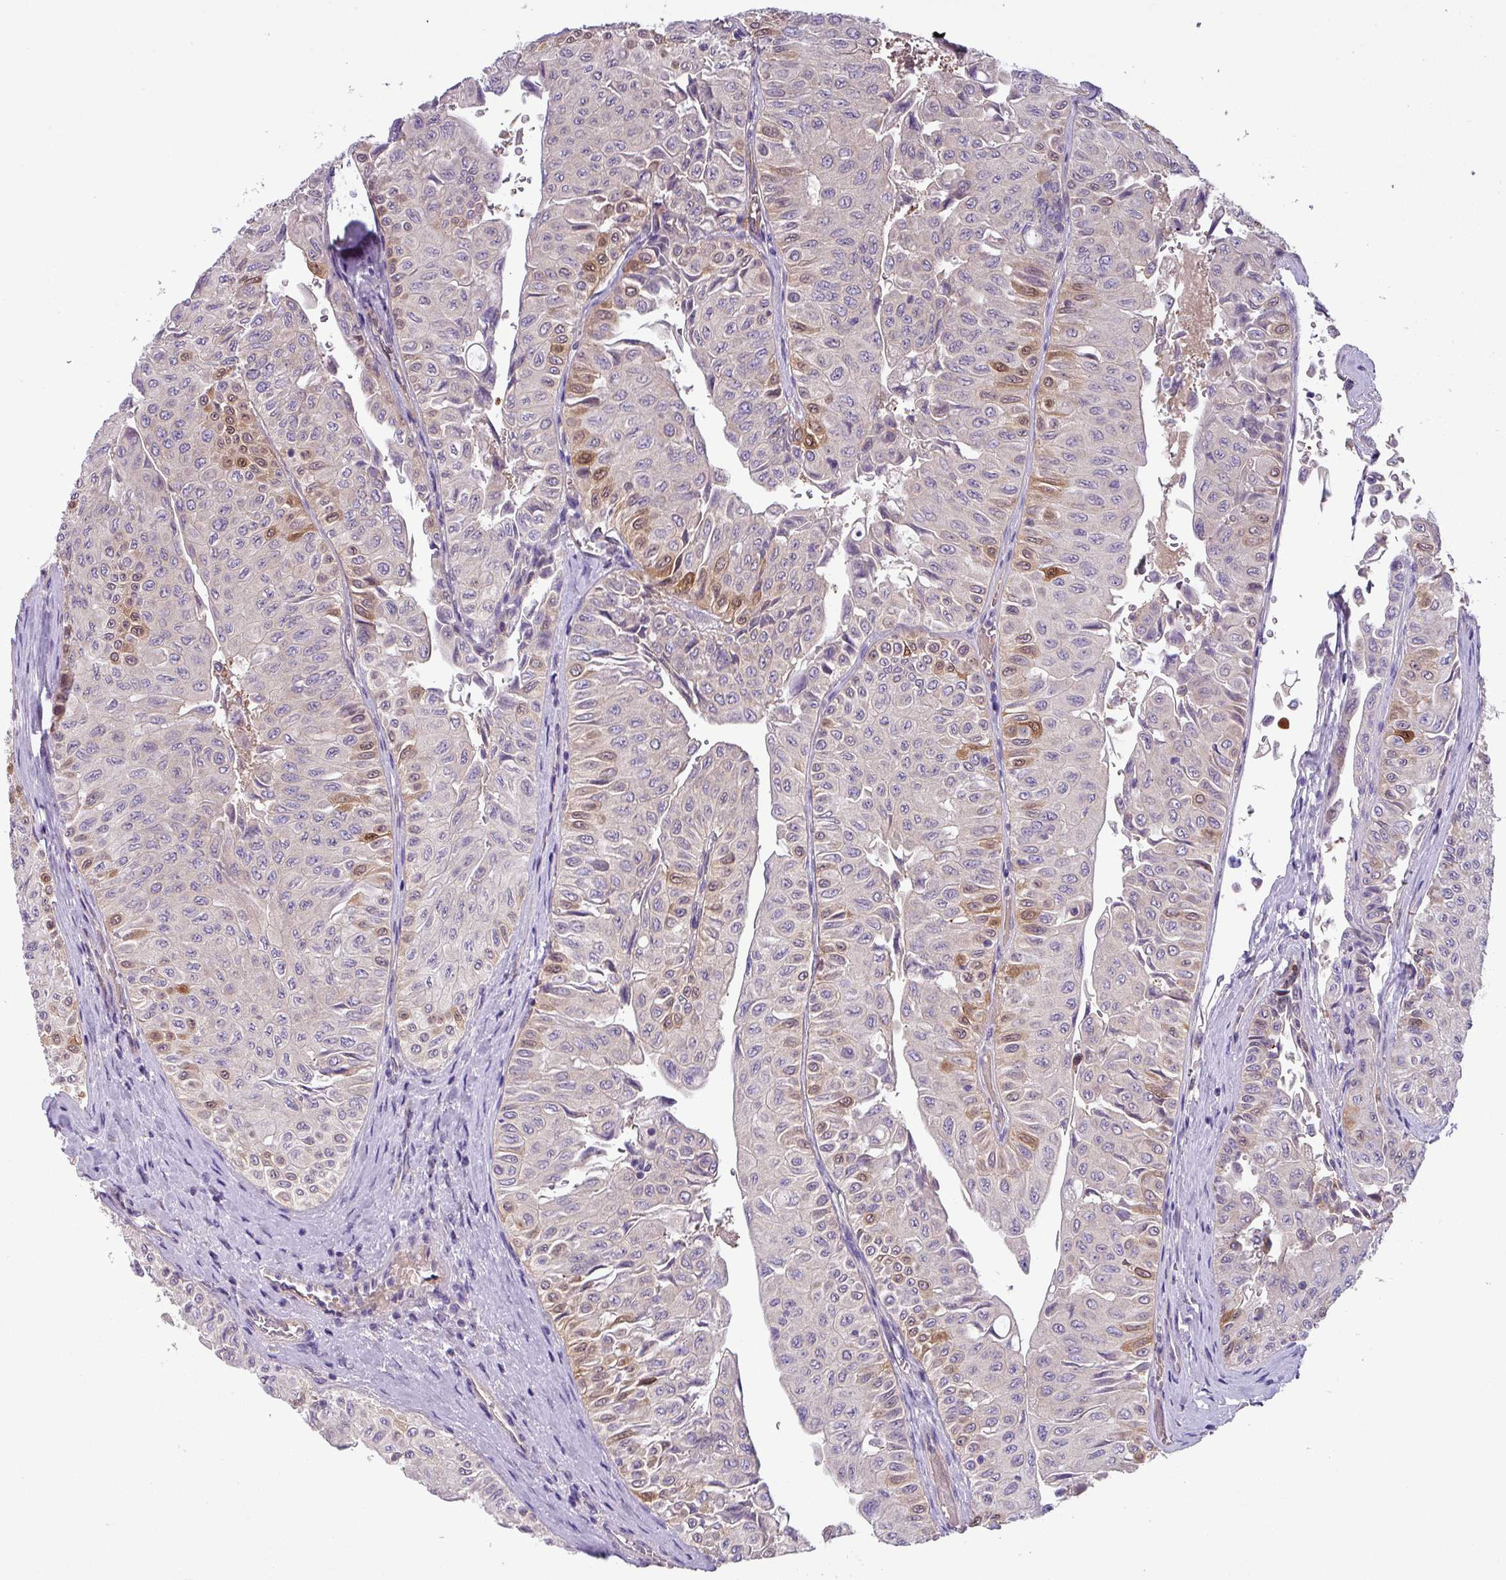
{"staining": {"intensity": "moderate", "quantity": "<25%", "location": "cytoplasmic/membranous"}, "tissue": "urothelial cancer", "cell_type": "Tumor cells", "image_type": "cancer", "snomed": [{"axis": "morphology", "description": "Urothelial carcinoma, NOS"}, {"axis": "topography", "description": "Urinary bladder"}], "caption": "Immunohistochemistry image of neoplastic tissue: urothelial cancer stained using IHC demonstrates low levels of moderate protein expression localized specifically in the cytoplasmic/membranous of tumor cells, appearing as a cytoplasmic/membranous brown color.", "gene": "SLC23A2", "patient": {"sex": "male", "age": 59}}